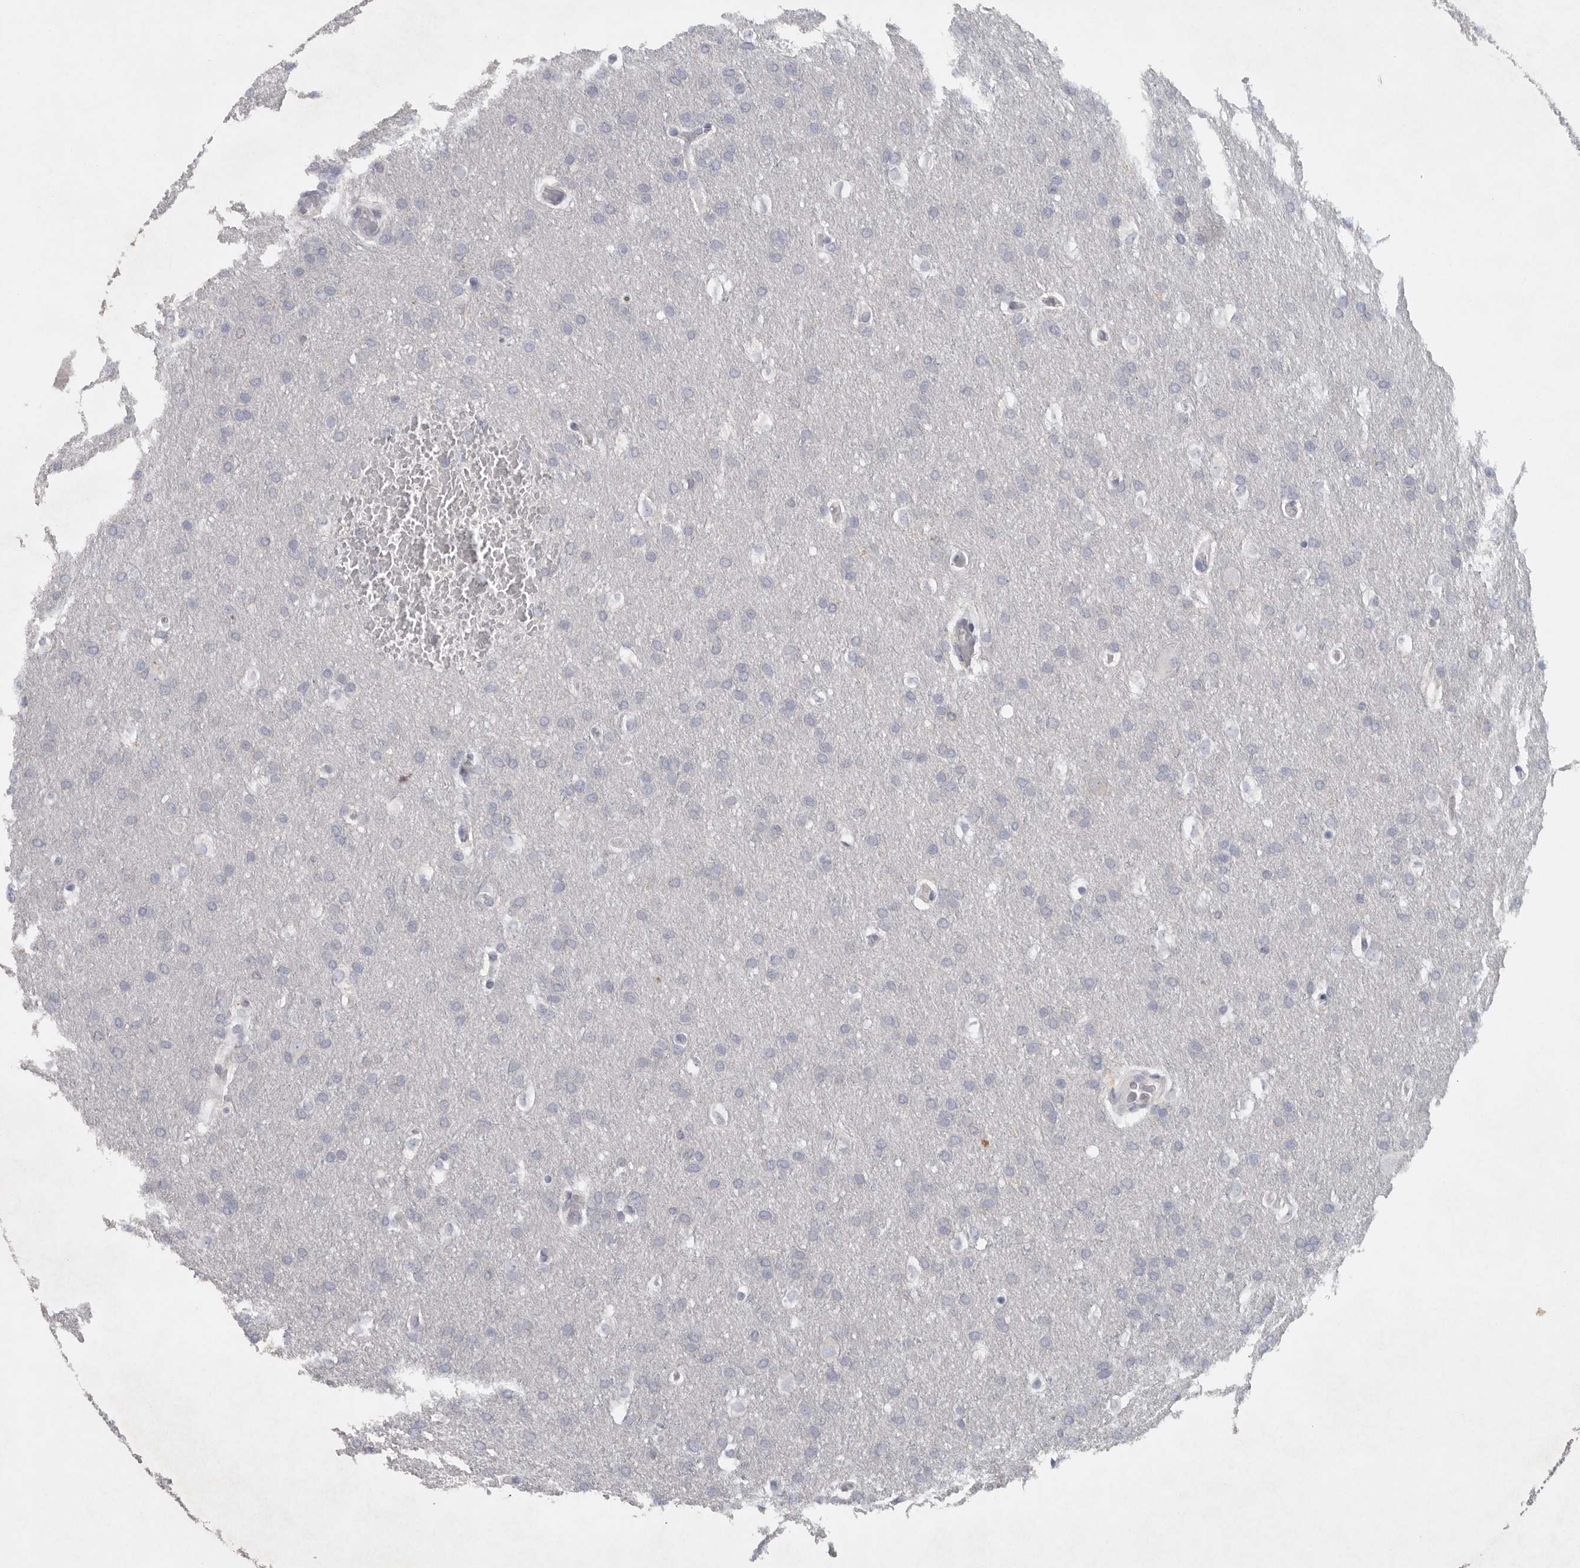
{"staining": {"intensity": "negative", "quantity": "none", "location": "none"}, "tissue": "glioma", "cell_type": "Tumor cells", "image_type": "cancer", "snomed": [{"axis": "morphology", "description": "Glioma, malignant, Low grade"}, {"axis": "topography", "description": "Brain"}], "caption": "Immunohistochemistry (IHC) of human malignant glioma (low-grade) shows no positivity in tumor cells. (DAB (3,3'-diaminobenzidine) immunohistochemistry (IHC) visualized using brightfield microscopy, high magnification).", "gene": "TMEM69", "patient": {"sex": "female", "age": 37}}